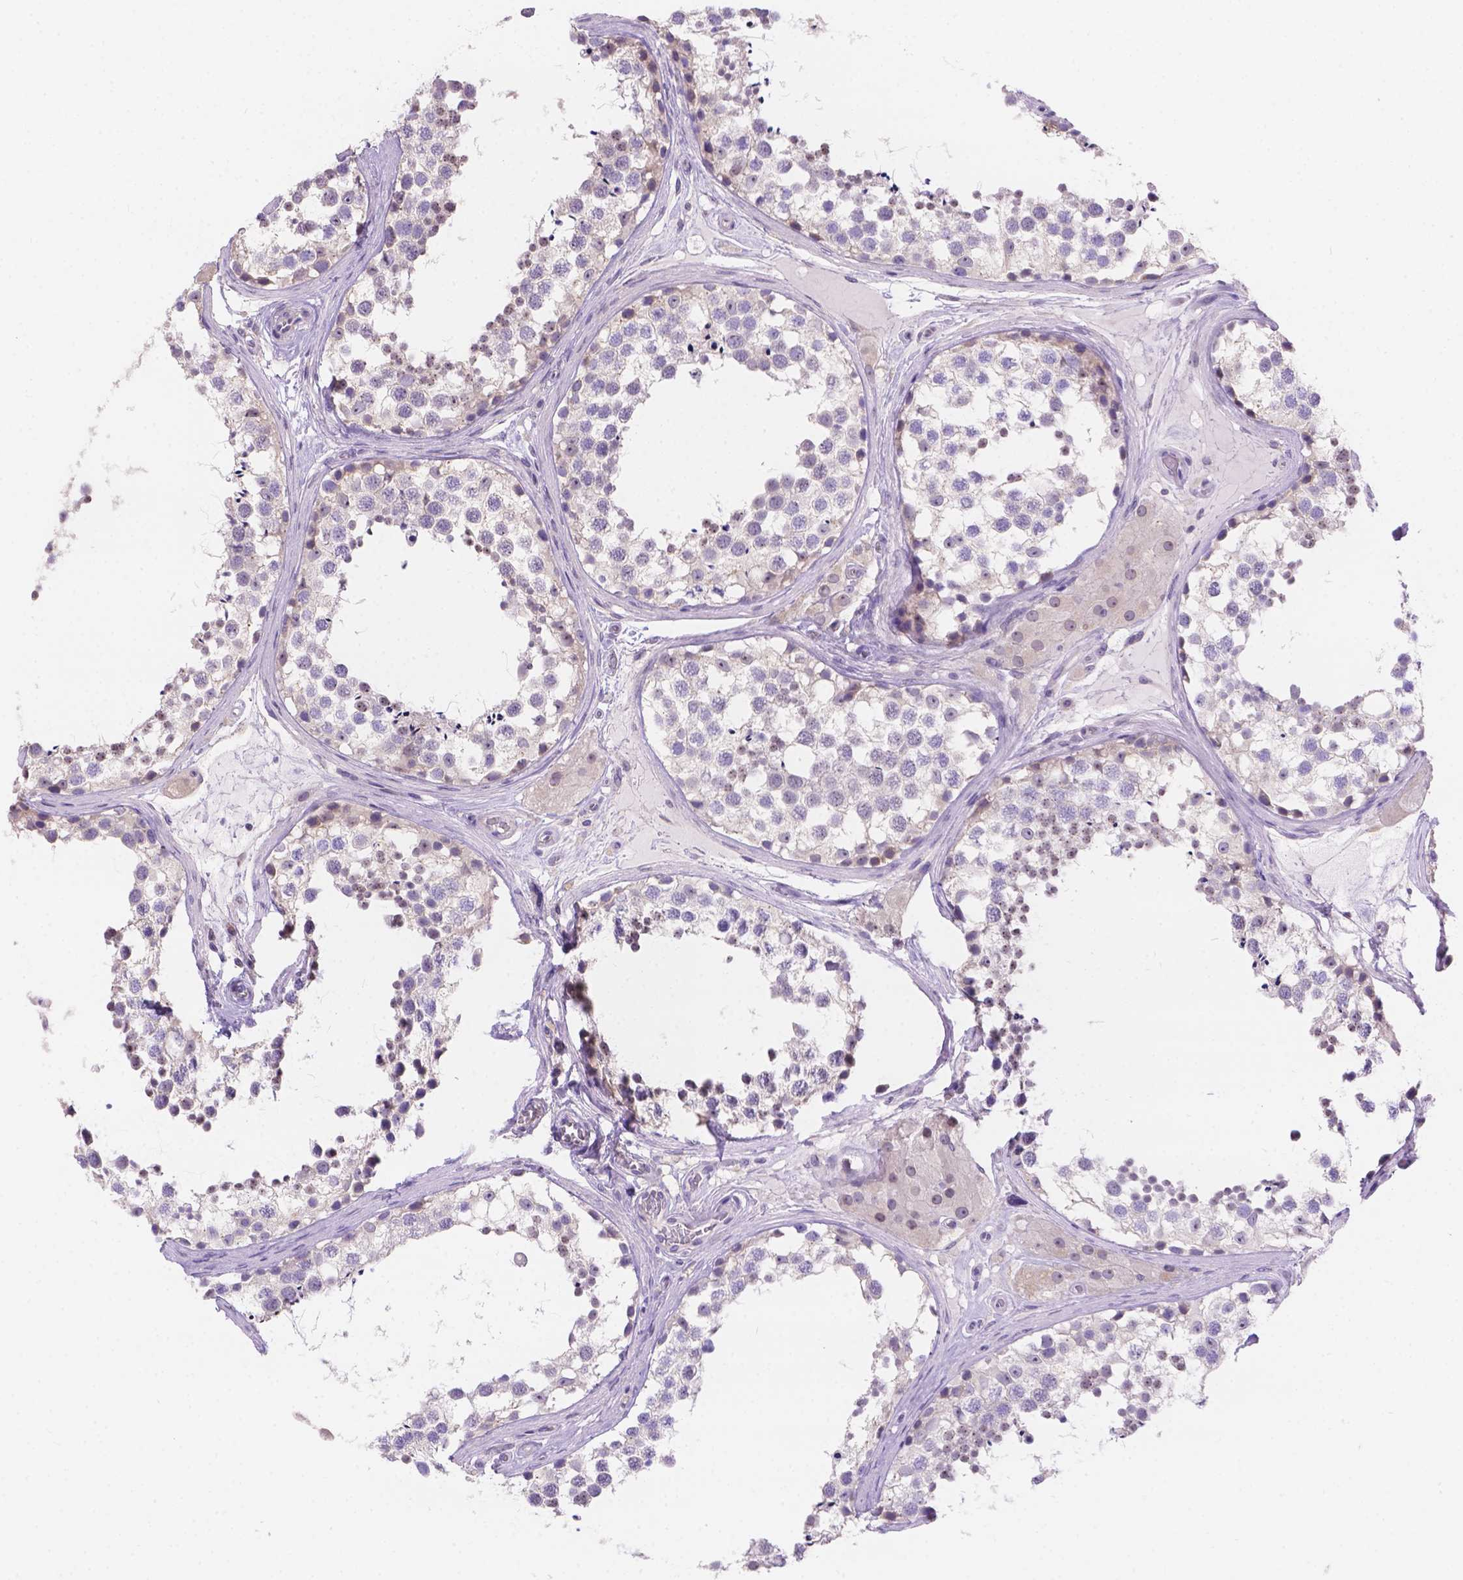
{"staining": {"intensity": "negative", "quantity": "none", "location": "none"}, "tissue": "testis", "cell_type": "Cells in seminiferous ducts", "image_type": "normal", "snomed": [{"axis": "morphology", "description": "Normal tissue, NOS"}, {"axis": "morphology", "description": "Seminoma, NOS"}, {"axis": "topography", "description": "Testis"}], "caption": "High magnification brightfield microscopy of benign testis stained with DAB (brown) and counterstained with hematoxylin (blue): cells in seminiferous ducts show no significant expression.", "gene": "CD96", "patient": {"sex": "male", "age": 65}}